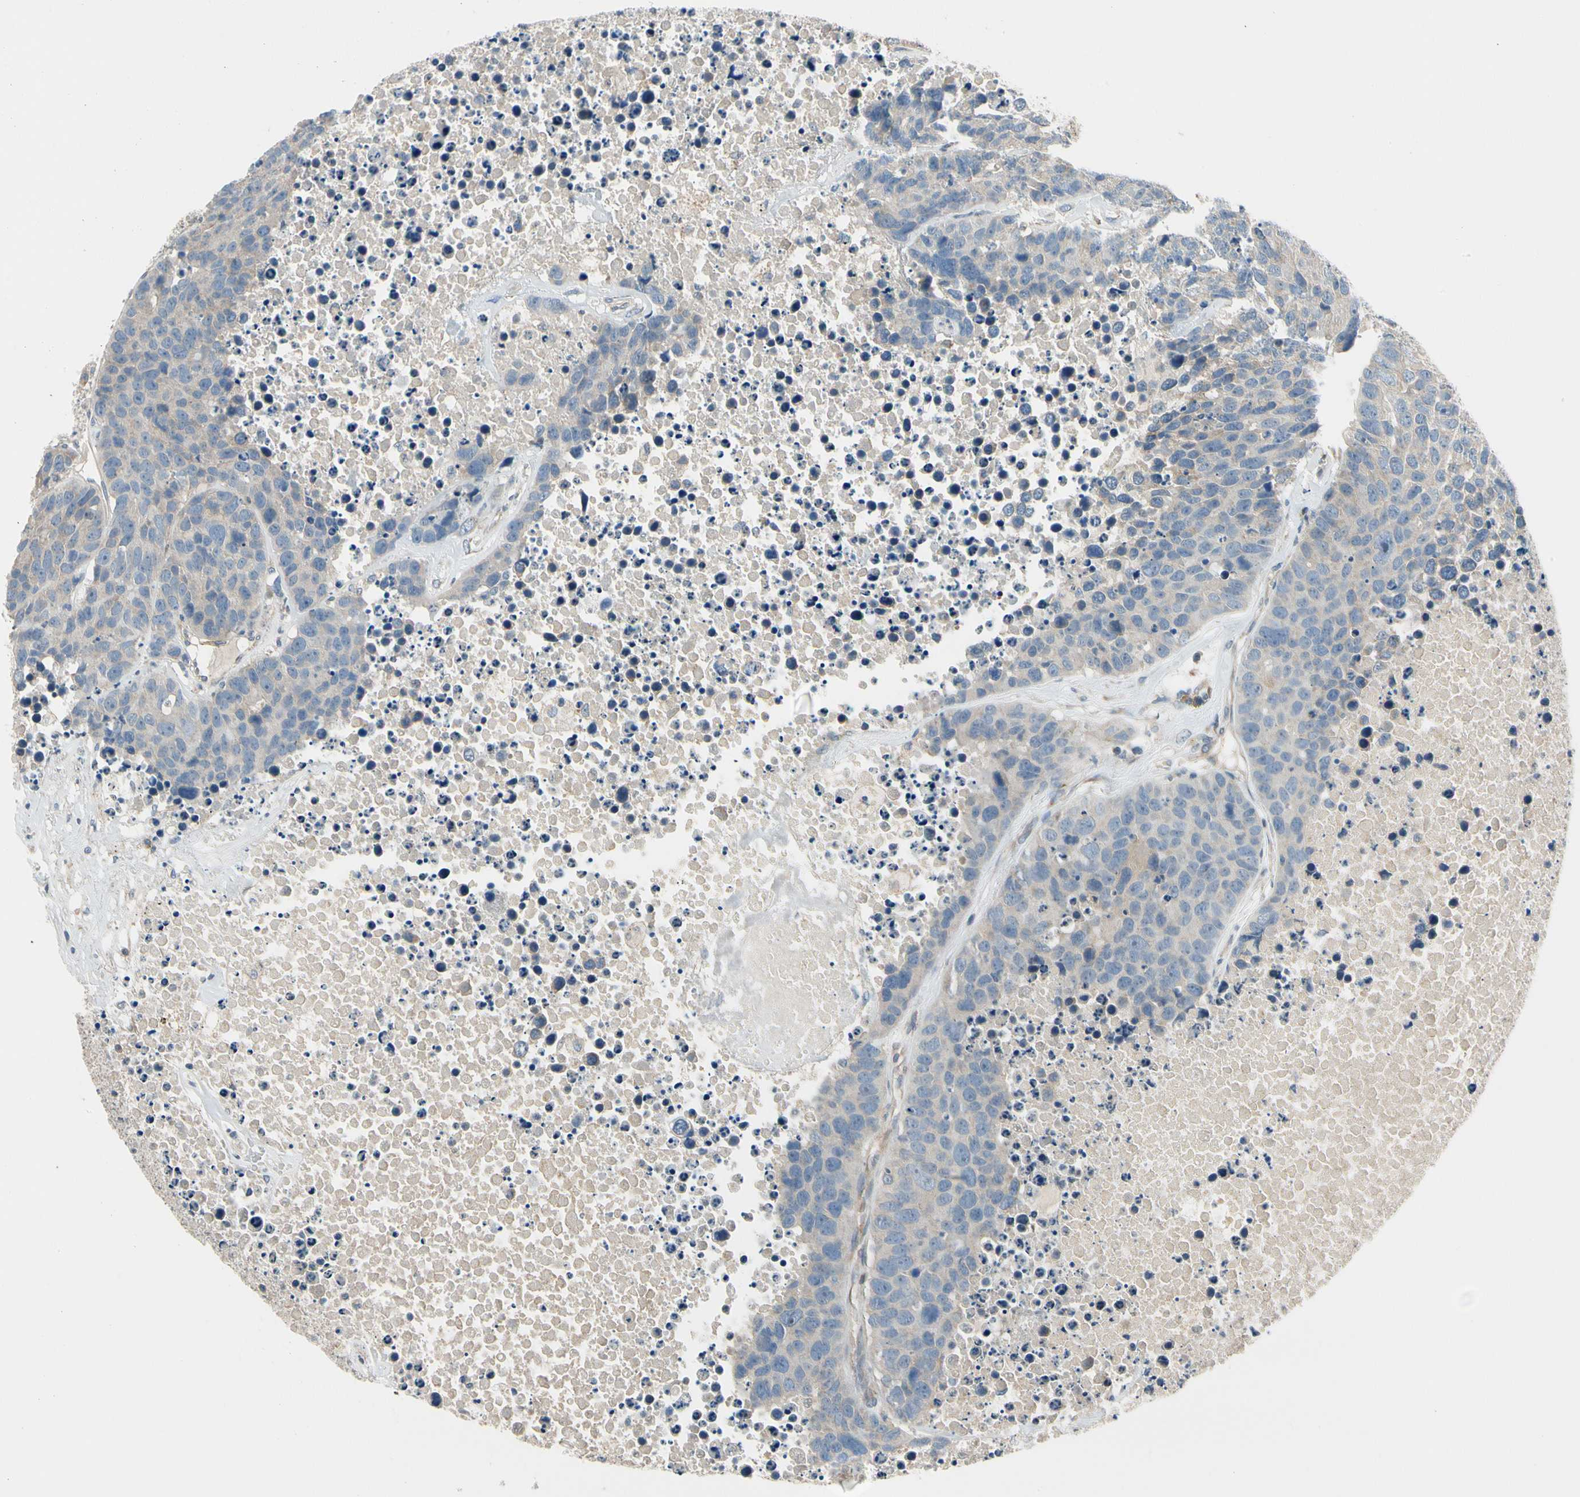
{"staining": {"intensity": "weak", "quantity": "<25%", "location": "cytoplasmic/membranous"}, "tissue": "carcinoid", "cell_type": "Tumor cells", "image_type": "cancer", "snomed": [{"axis": "morphology", "description": "Carcinoid, malignant, NOS"}, {"axis": "topography", "description": "Lung"}], "caption": "DAB immunohistochemical staining of human carcinoid shows no significant staining in tumor cells.", "gene": "MST1R", "patient": {"sex": "male", "age": 60}}